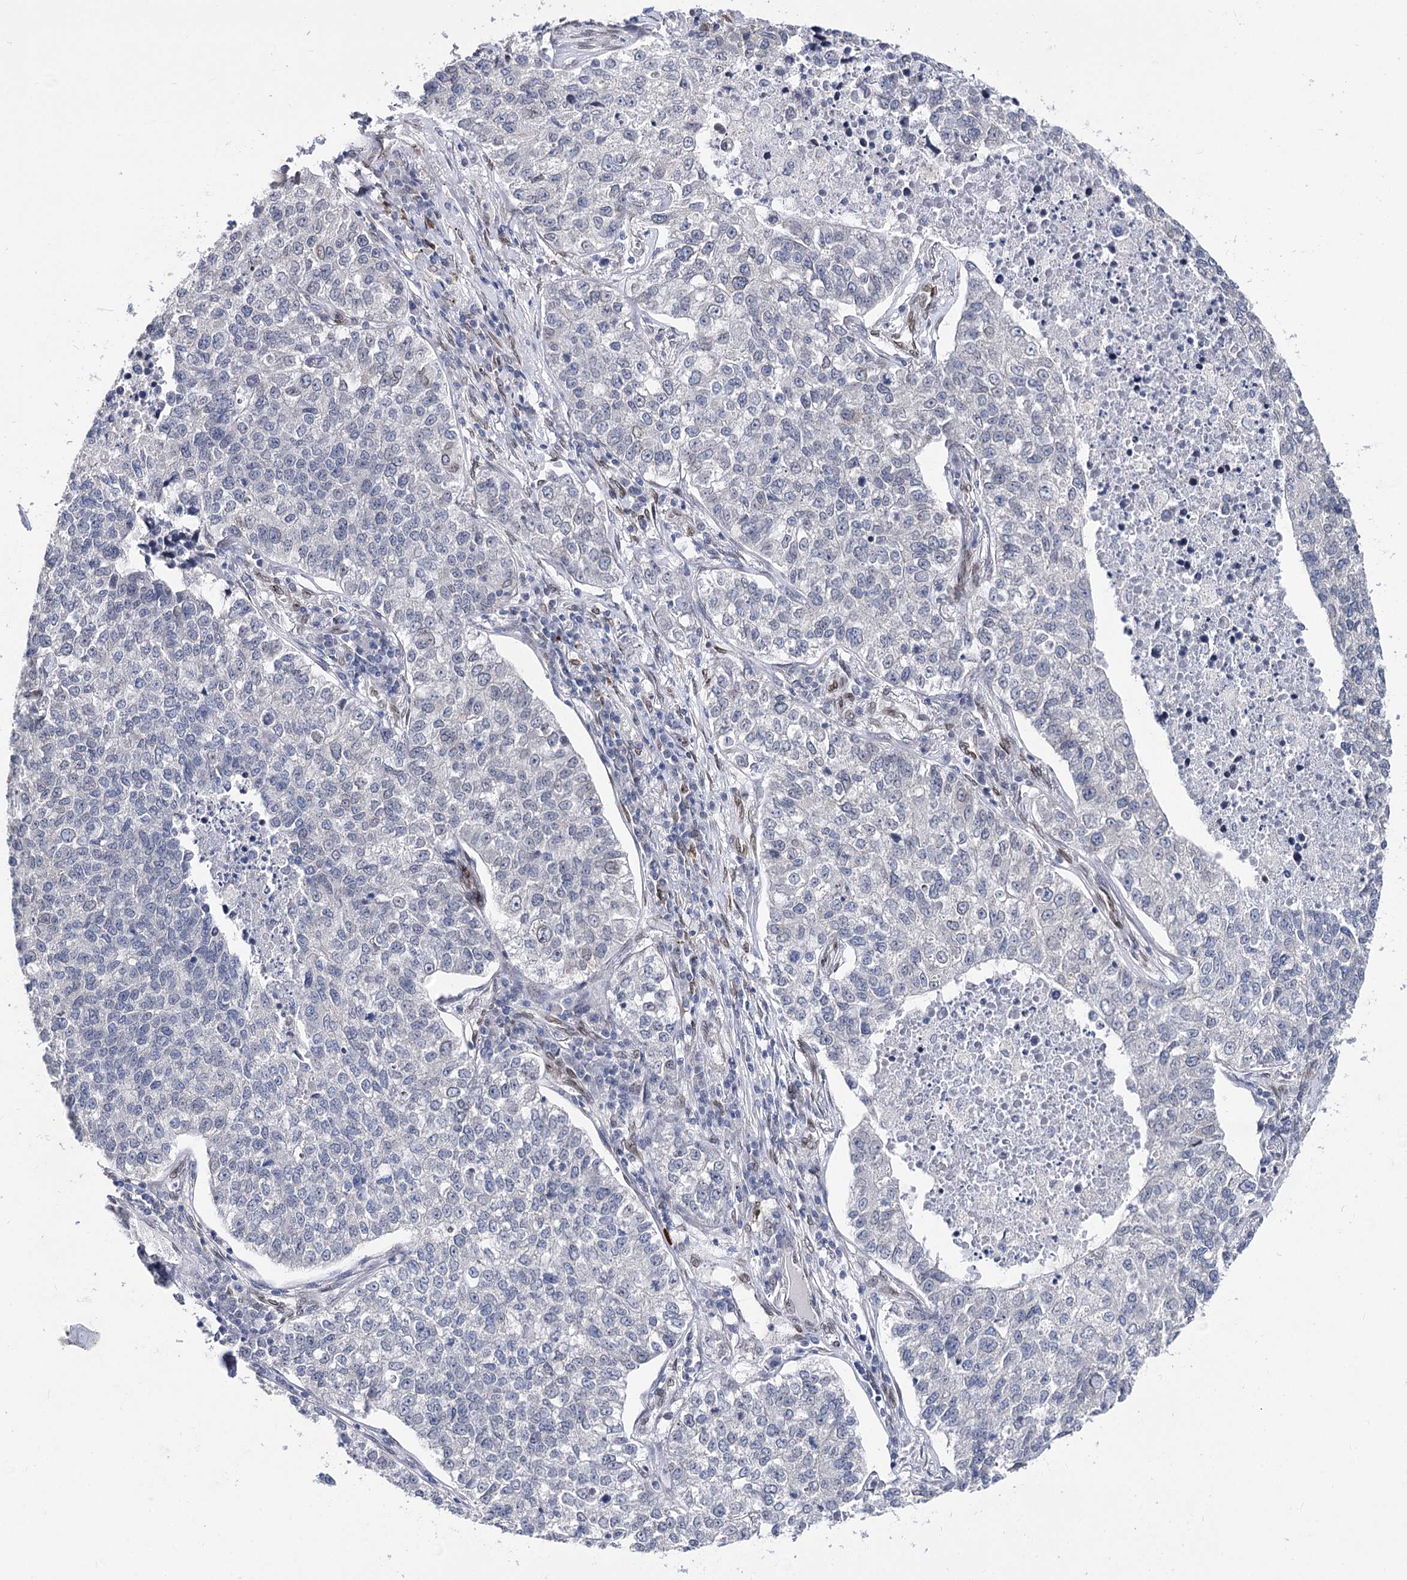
{"staining": {"intensity": "negative", "quantity": "none", "location": "none"}, "tissue": "lung cancer", "cell_type": "Tumor cells", "image_type": "cancer", "snomed": [{"axis": "morphology", "description": "Adenocarcinoma, NOS"}, {"axis": "topography", "description": "Lung"}], "caption": "There is no significant positivity in tumor cells of lung cancer.", "gene": "TMEM201", "patient": {"sex": "male", "age": 49}}